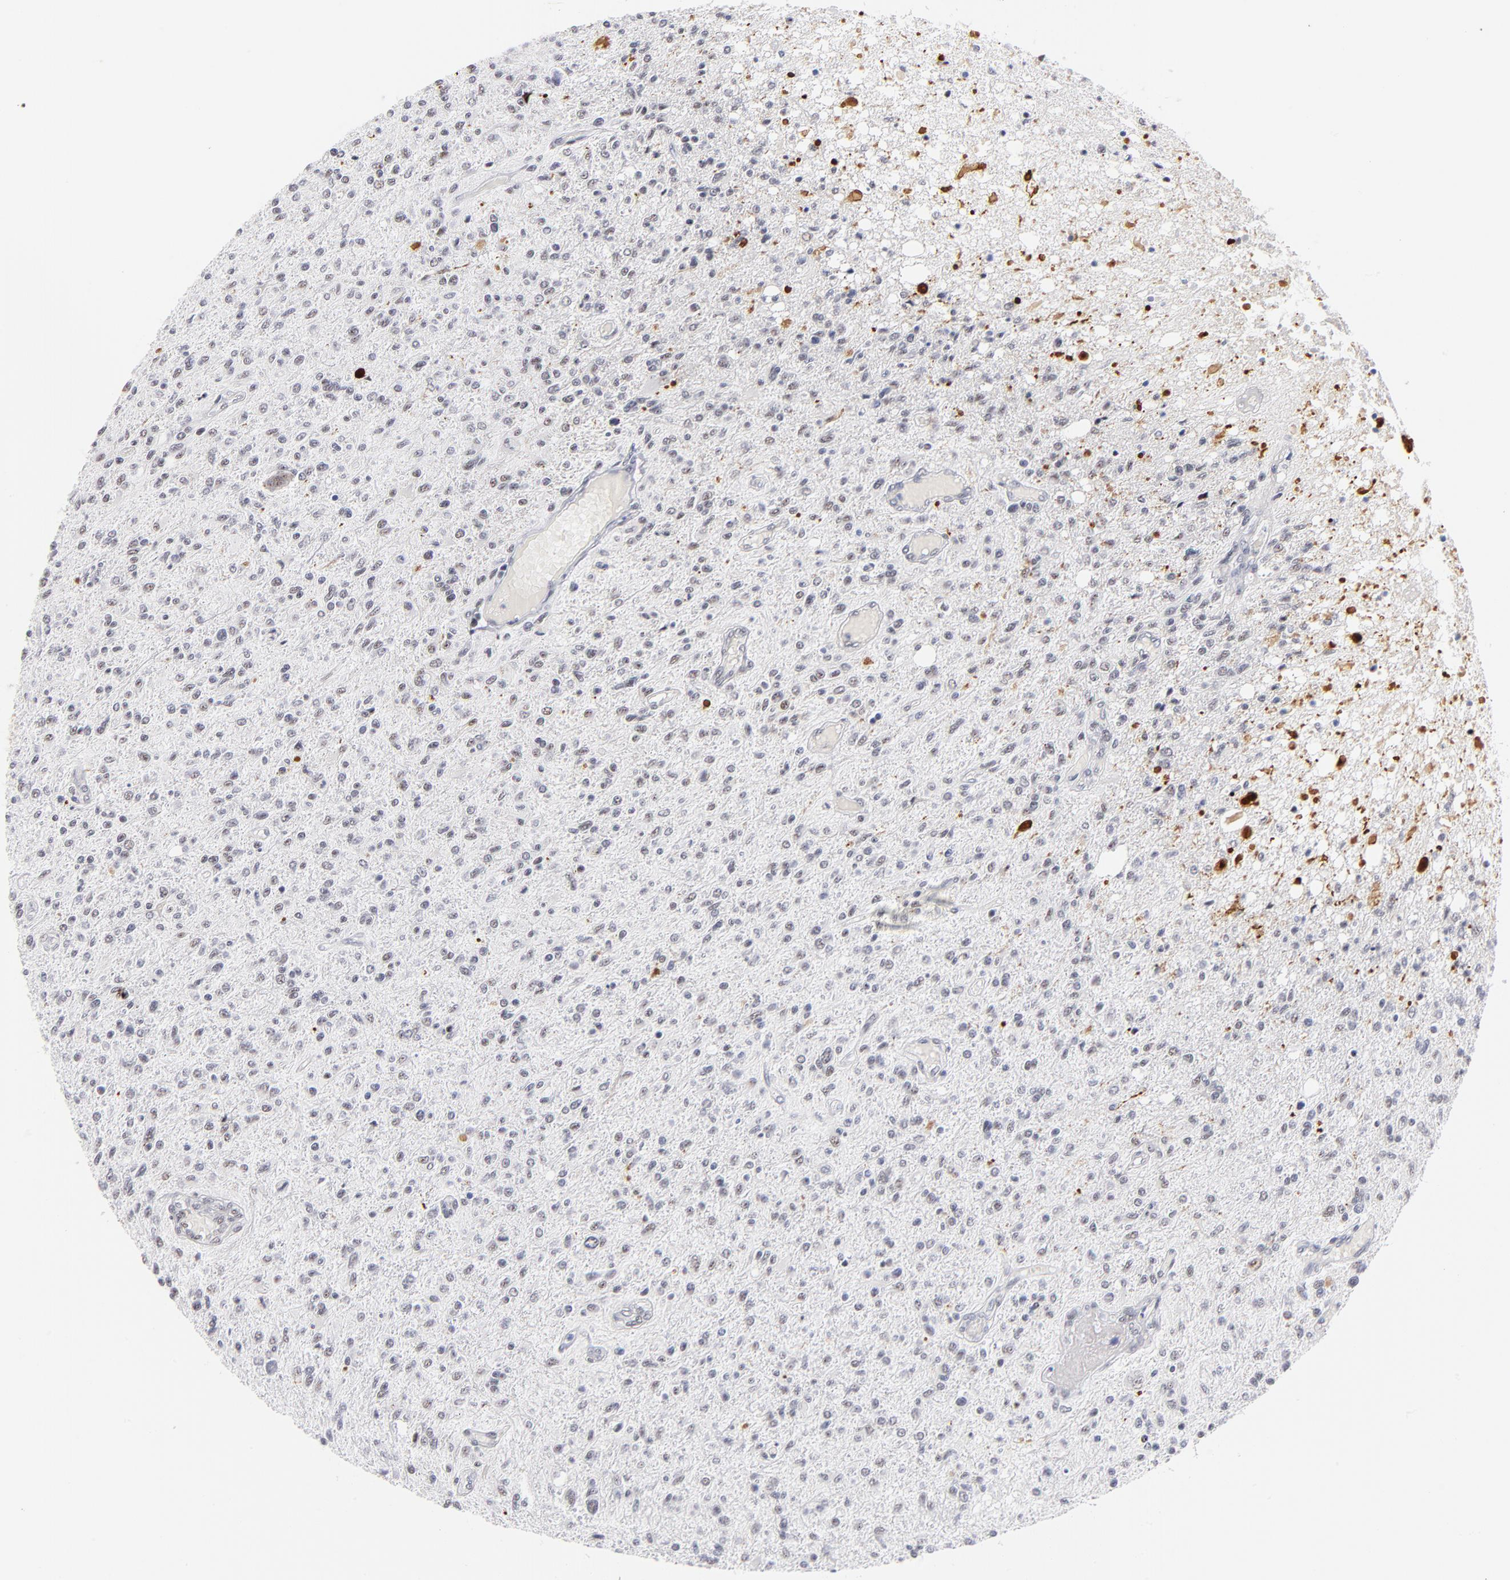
{"staining": {"intensity": "negative", "quantity": "none", "location": "none"}, "tissue": "glioma", "cell_type": "Tumor cells", "image_type": "cancer", "snomed": [{"axis": "morphology", "description": "Glioma, malignant, High grade"}, {"axis": "topography", "description": "Cerebral cortex"}], "caption": "The micrograph exhibits no staining of tumor cells in malignant high-grade glioma.", "gene": "KHNYN", "patient": {"sex": "male", "age": 76}}